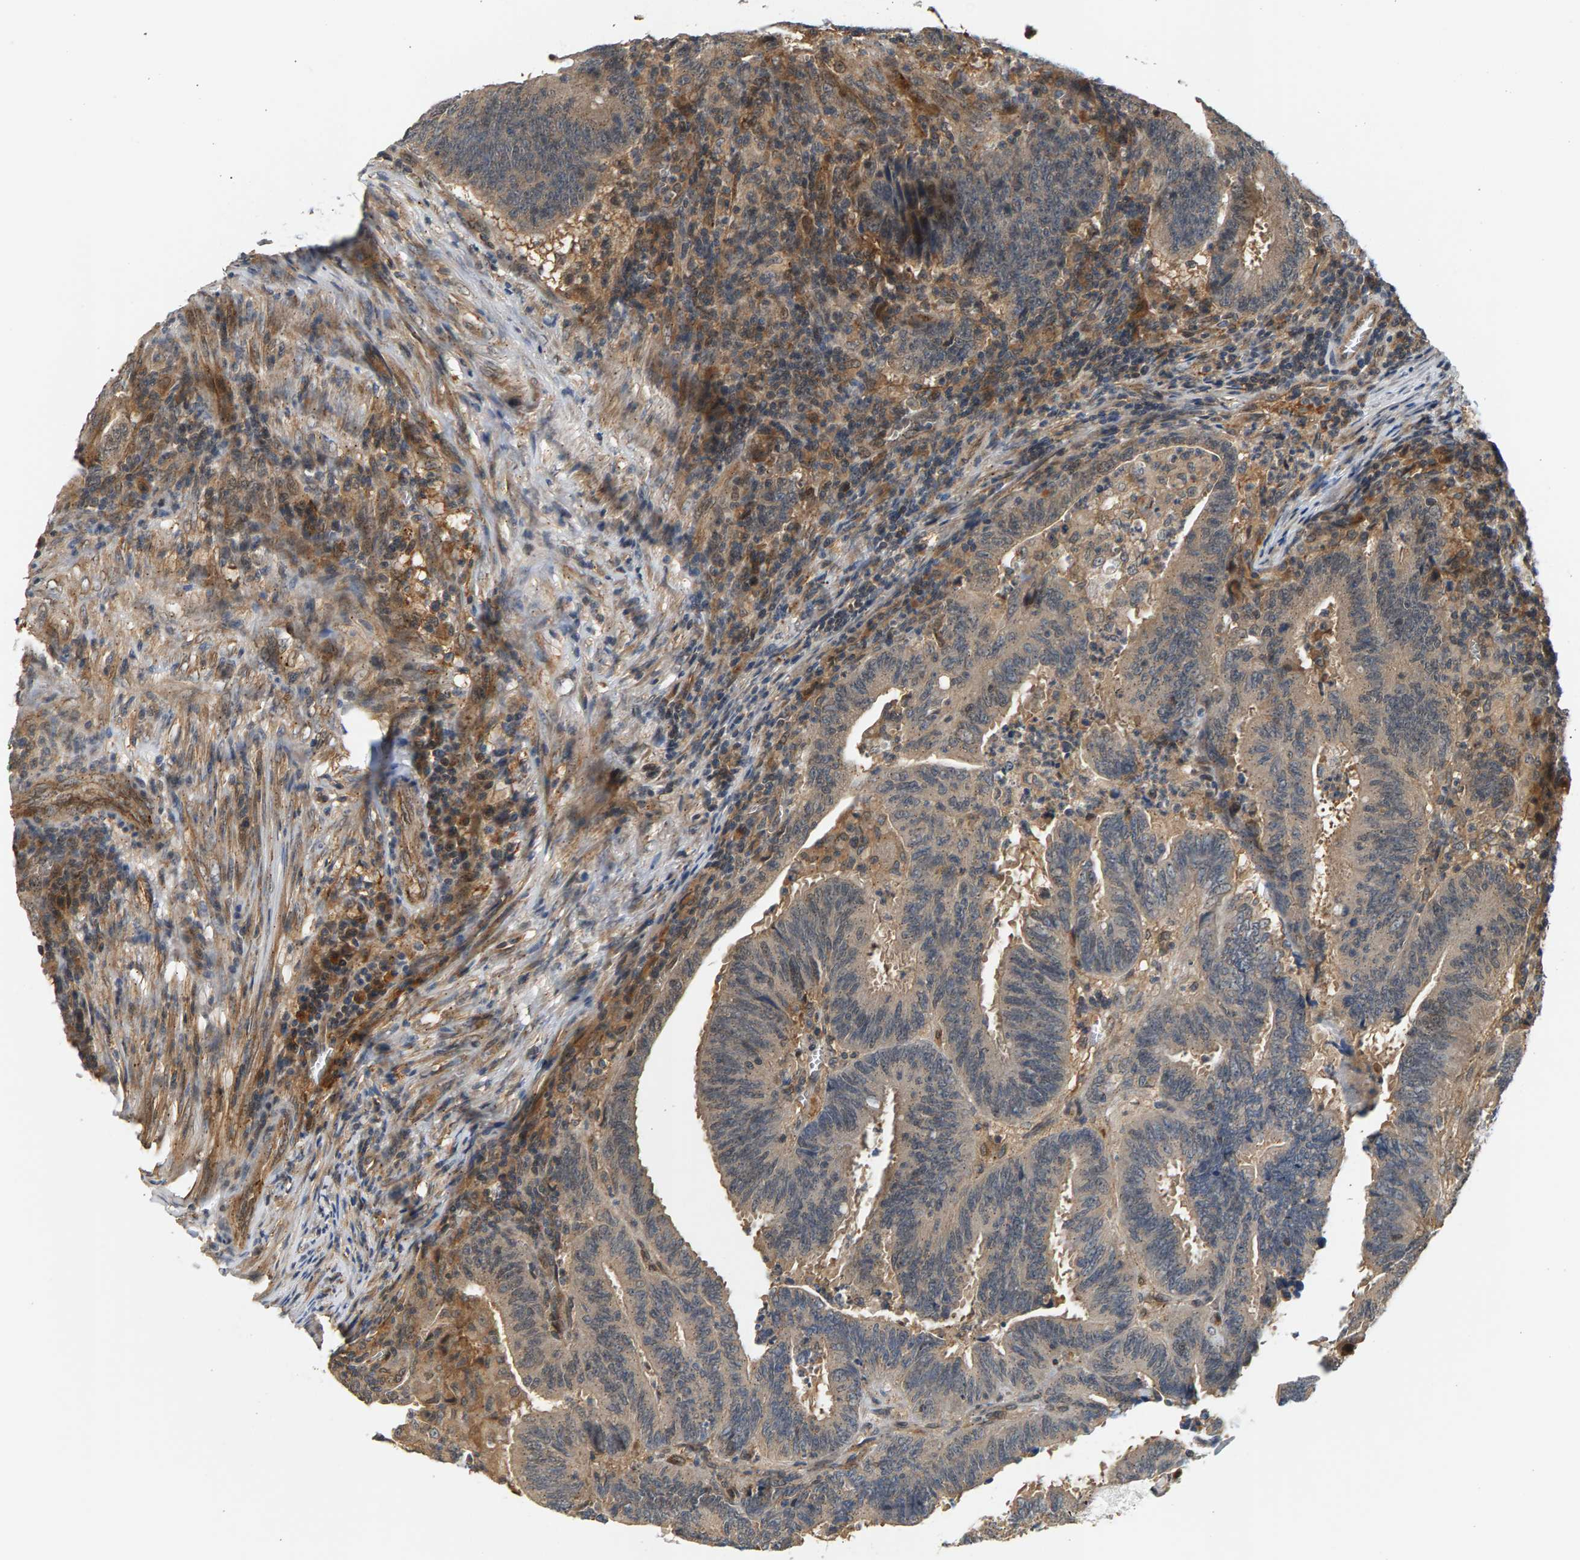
{"staining": {"intensity": "moderate", "quantity": ">75%", "location": "cytoplasmic/membranous"}, "tissue": "colorectal cancer", "cell_type": "Tumor cells", "image_type": "cancer", "snomed": [{"axis": "morphology", "description": "Adenocarcinoma, NOS"}, {"axis": "topography", "description": "Colon"}], "caption": "Immunohistochemical staining of colorectal adenocarcinoma demonstrates moderate cytoplasmic/membranous protein staining in approximately >75% of tumor cells.", "gene": "MAP2K5", "patient": {"sex": "male", "age": 45}}